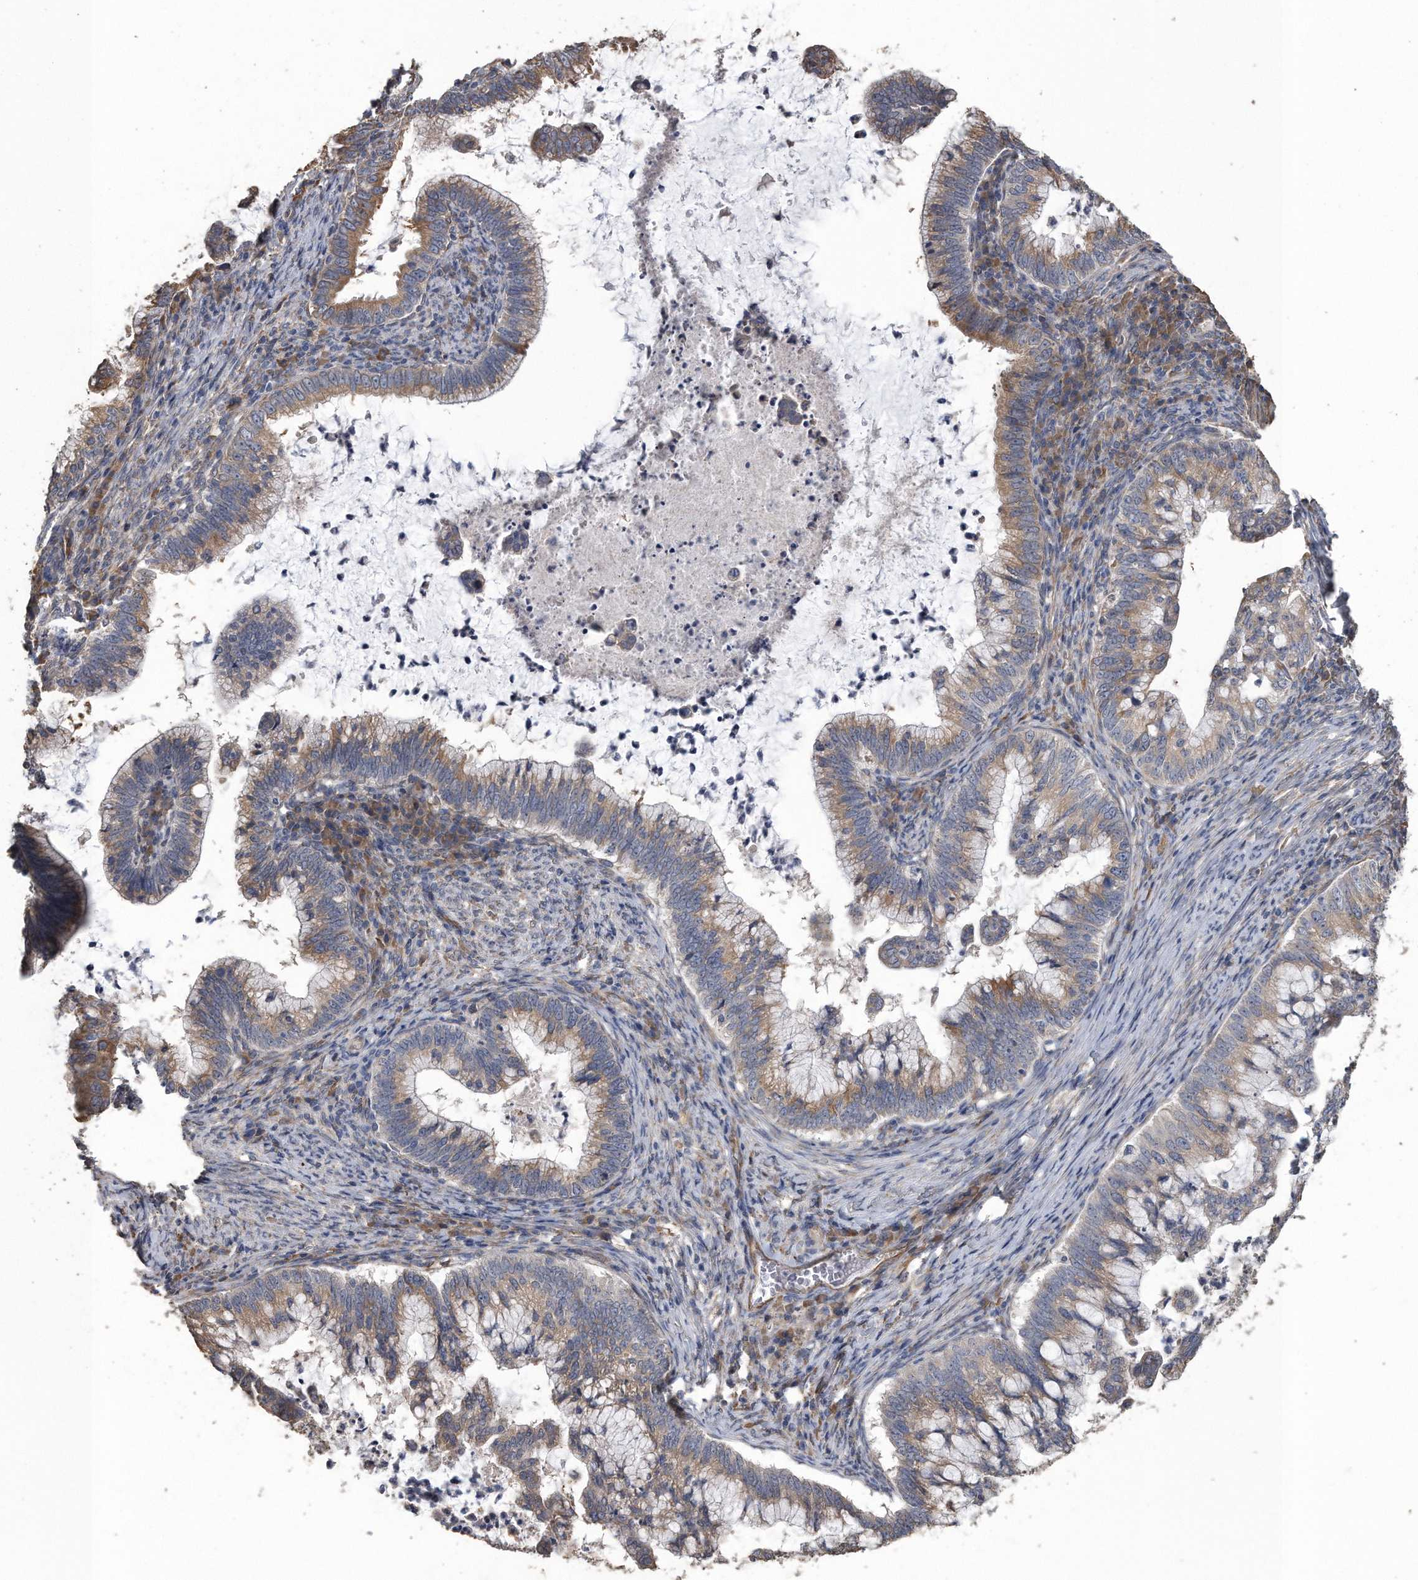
{"staining": {"intensity": "moderate", "quantity": ">75%", "location": "cytoplasmic/membranous"}, "tissue": "cervical cancer", "cell_type": "Tumor cells", "image_type": "cancer", "snomed": [{"axis": "morphology", "description": "Adenocarcinoma, NOS"}, {"axis": "topography", "description": "Cervix"}], "caption": "High-power microscopy captured an IHC photomicrograph of cervical cancer, revealing moderate cytoplasmic/membranous positivity in approximately >75% of tumor cells.", "gene": "PCLO", "patient": {"sex": "female", "age": 36}}